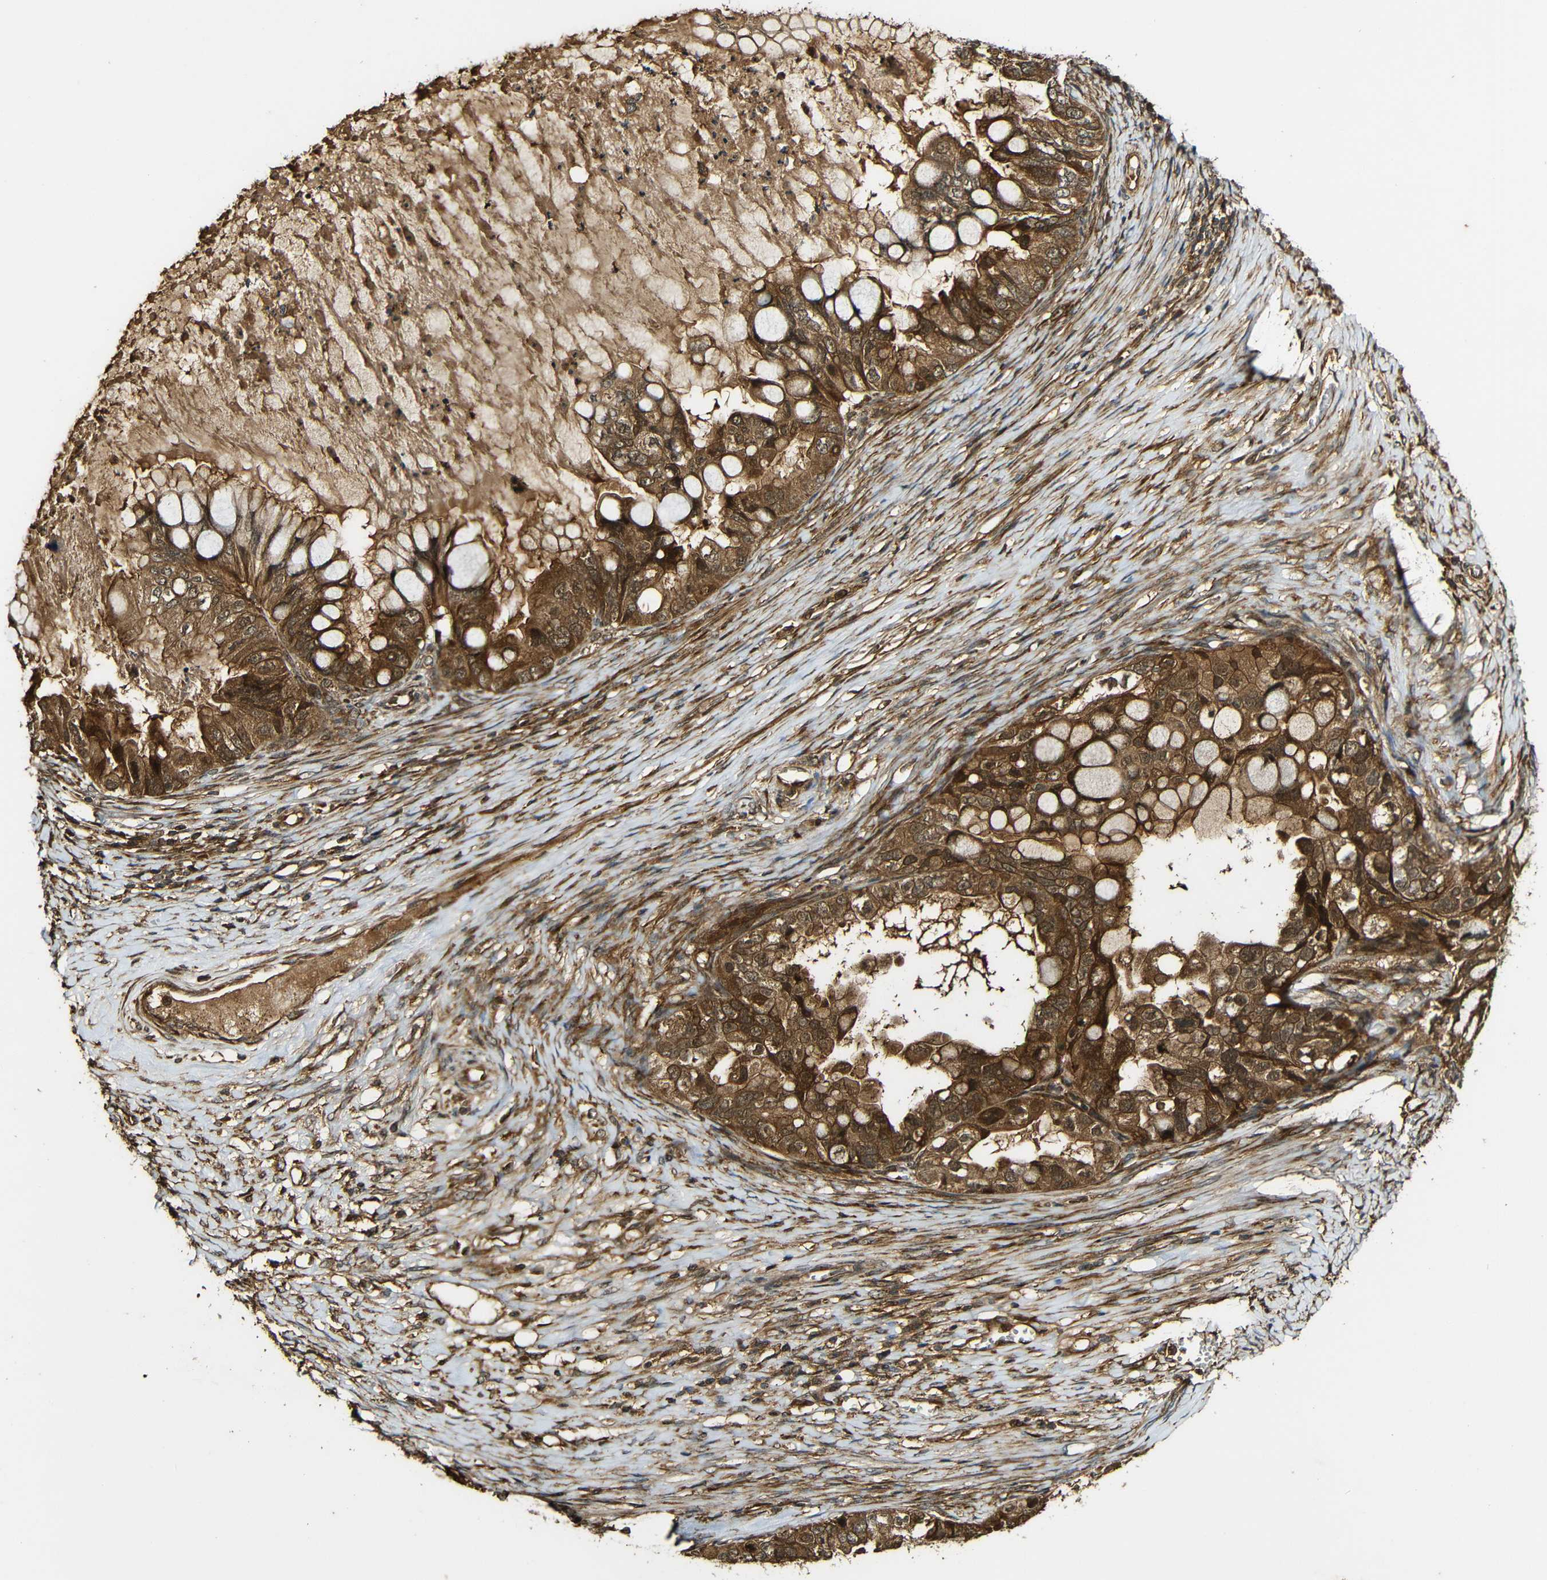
{"staining": {"intensity": "strong", "quantity": ">75%", "location": "cytoplasmic/membranous"}, "tissue": "ovarian cancer", "cell_type": "Tumor cells", "image_type": "cancer", "snomed": [{"axis": "morphology", "description": "Cystadenocarcinoma, mucinous, NOS"}, {"axis": "topography", "description": "Ovary"}], "caption": "Approximately >75% of tumor cells in ovarian mucinous cystadenocarcinoma show strong cytoplasmic/membranous protein positivity as visualized by brown immunohistochemical staining.", "gene": "CASP8", "patient": {"sex": "female", "age": 80}}